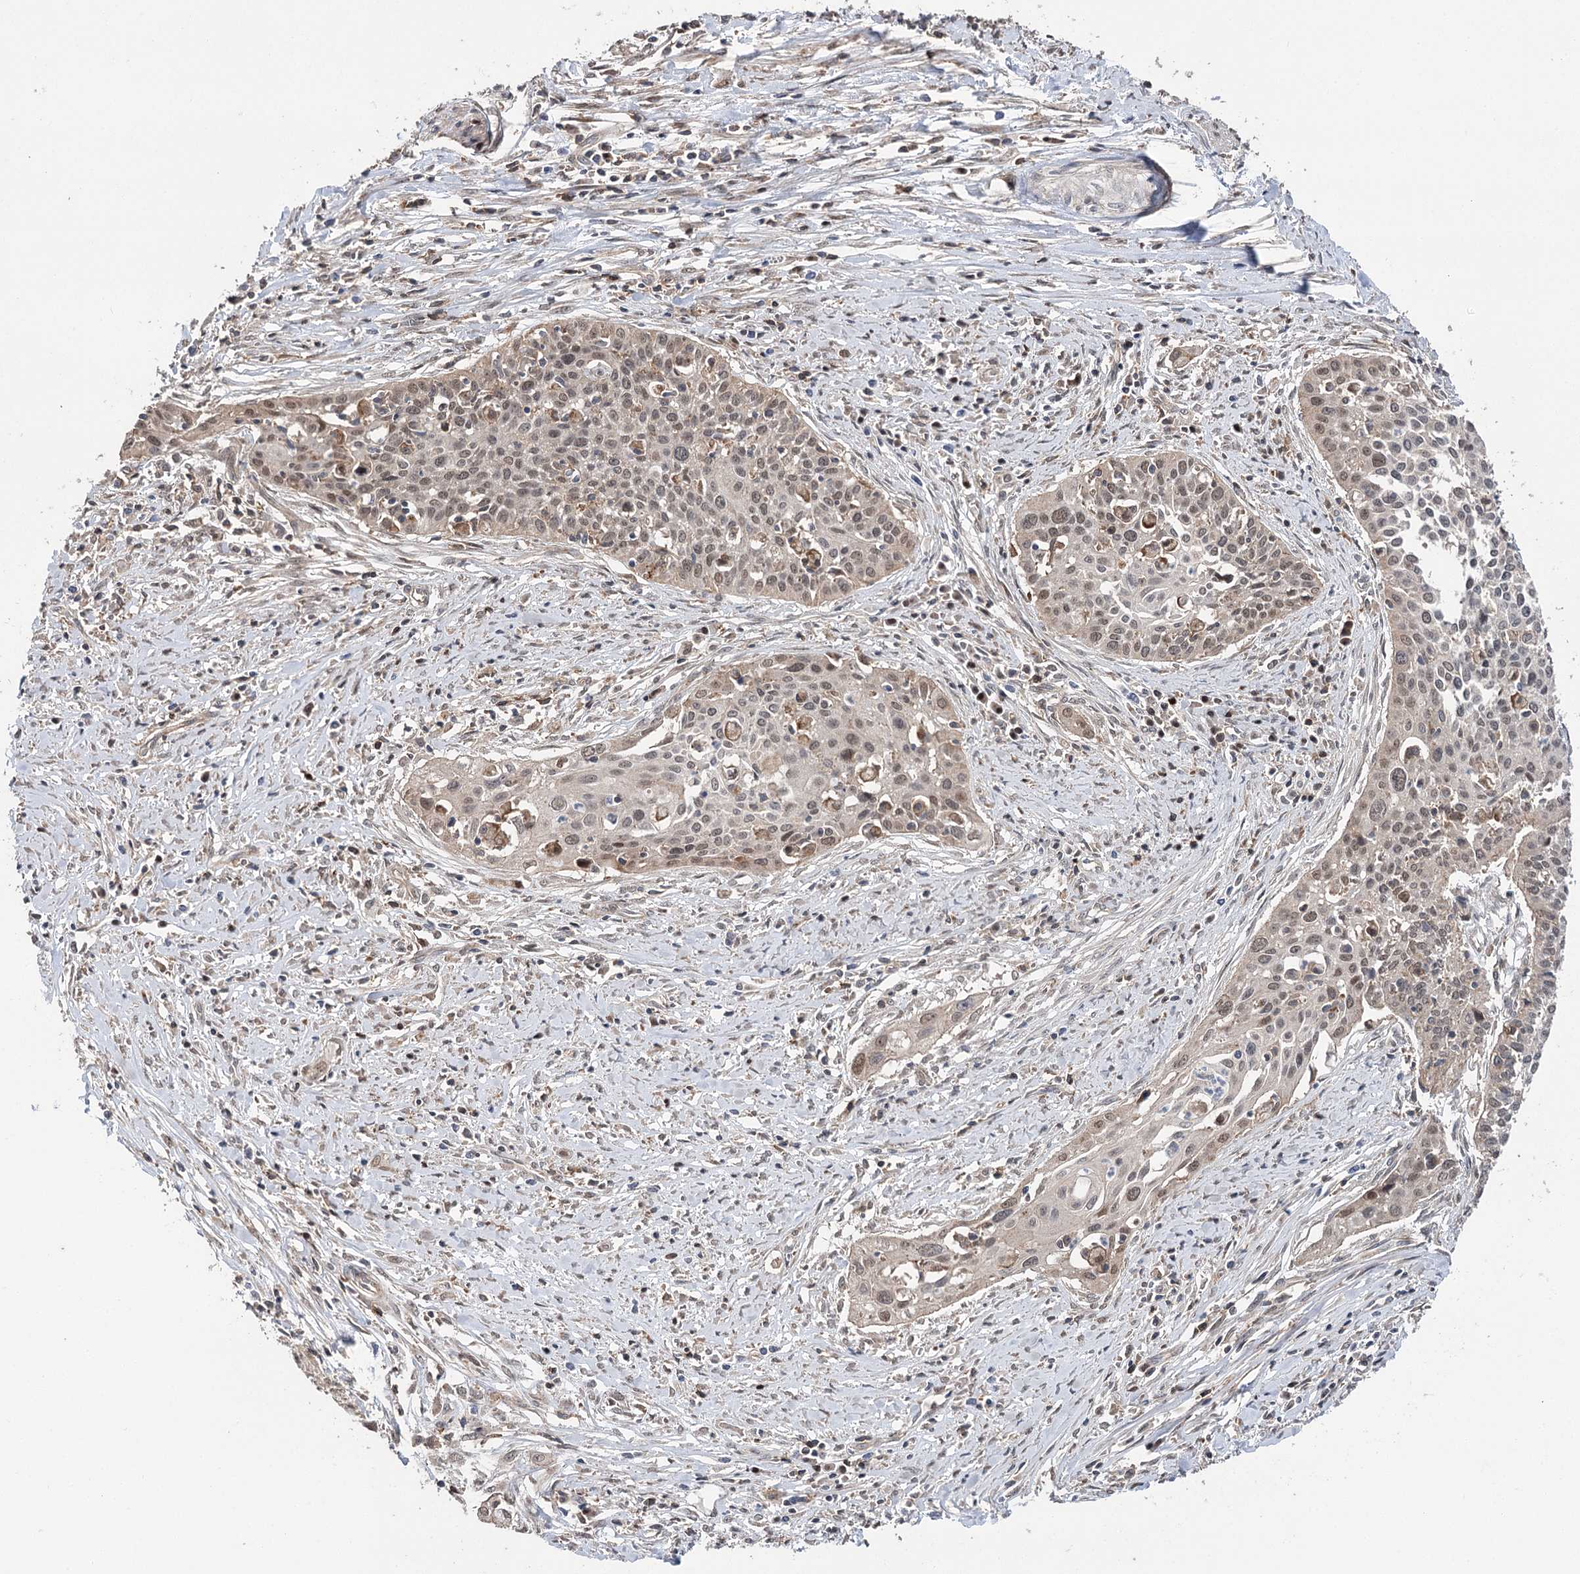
{"staining": {"intensity": "weak", "quantity": ">75%", "location": "nuclear"}, "tissue": "cervical cancer", "cell_type": "Tumor cells", "image_type": "cancer", "snomed": [{"axis": "morphology", "description": "Squamous cell carcinoma, NOS"}, {"axis": "topography", "description": "Cervix"}], "caption": "This image displays IHC staining of human cervical cancer (squamous cell carcinoma), with low weak nuclear expression in about >75% of tumor cells.", "gene": "STX6", "patient": {"sex": "female", "age": 34}}